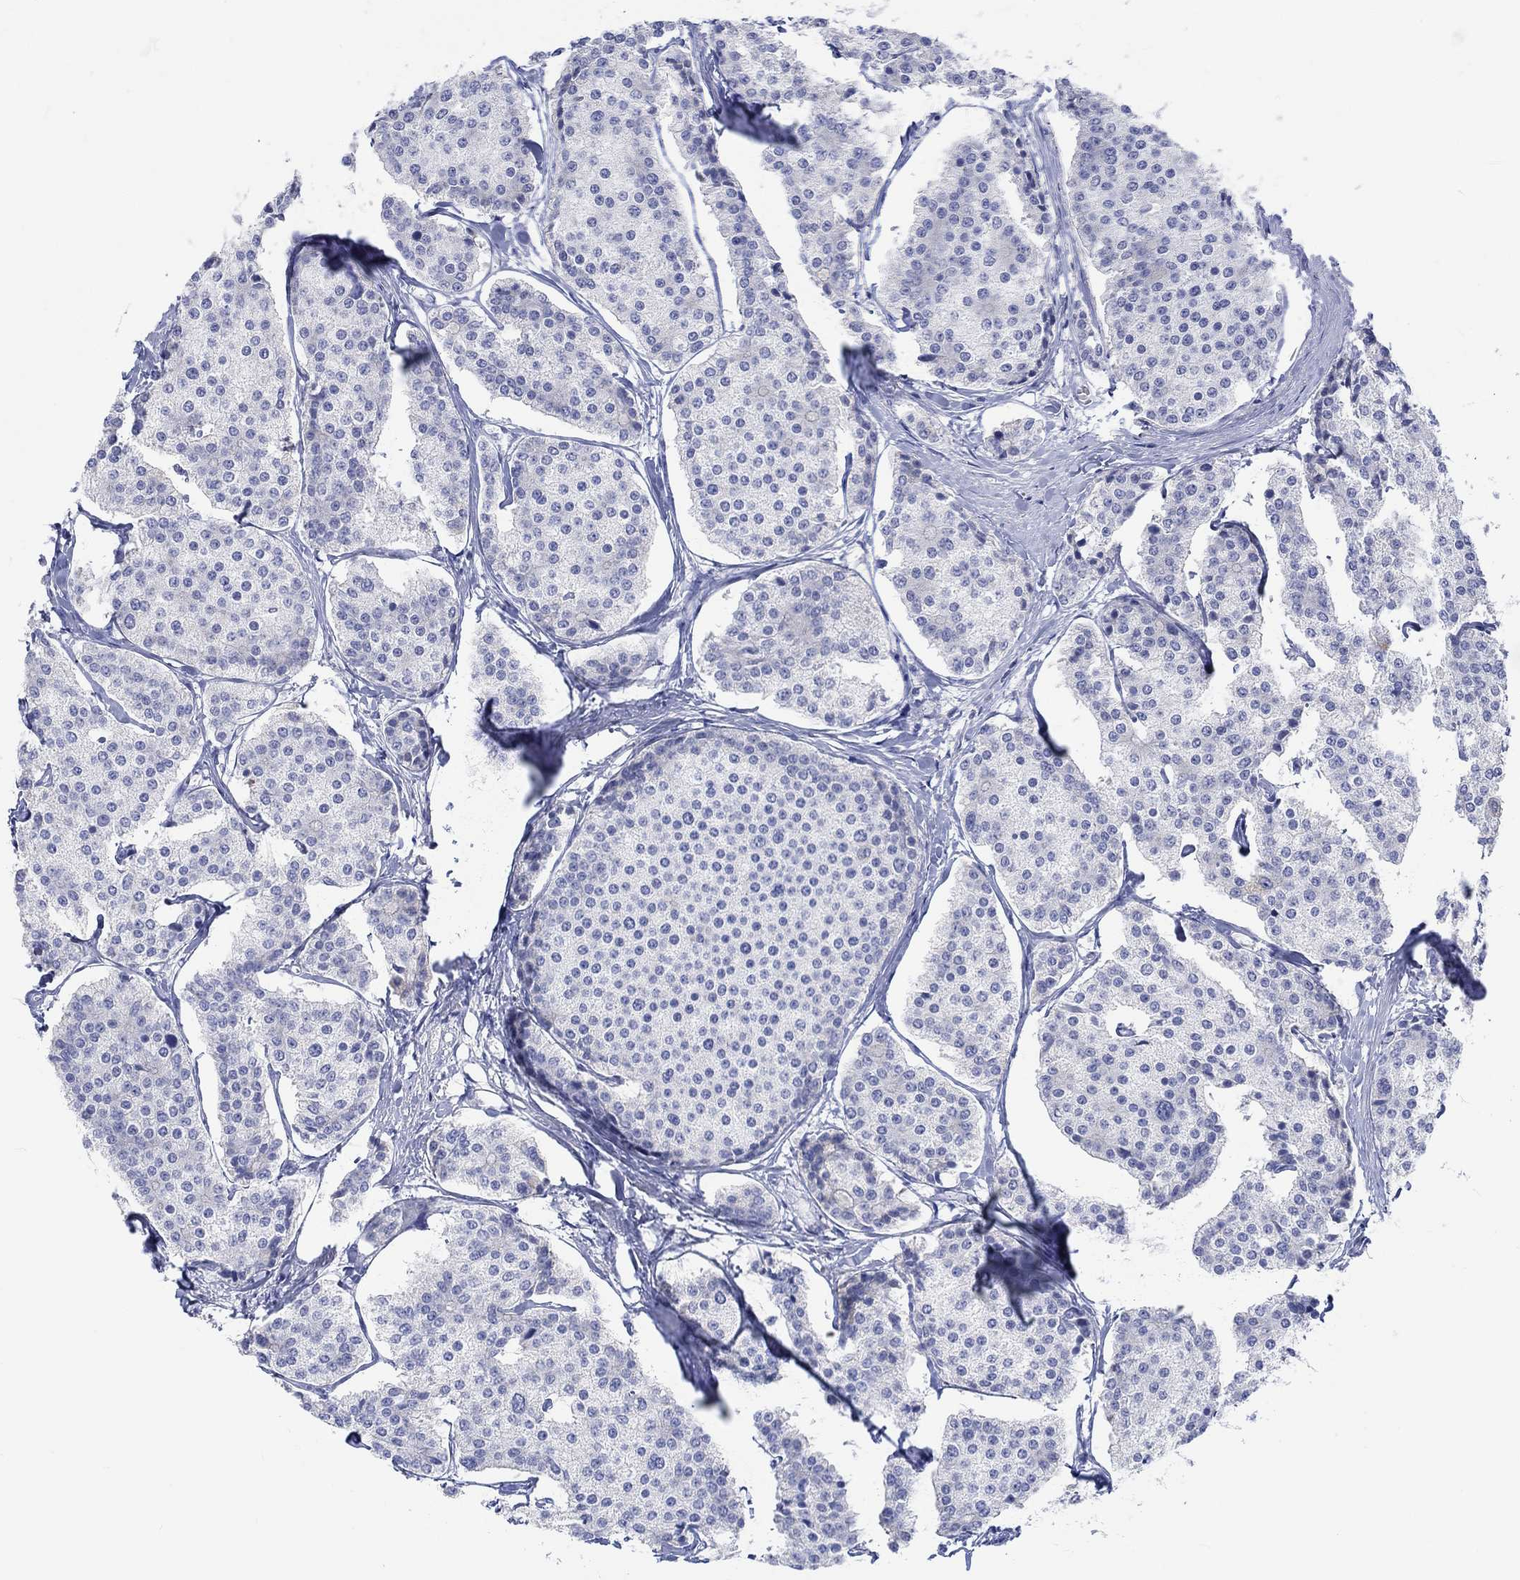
{"staining": {"intensity": "negative", "quantity": "none", "location": "none"}, "tissue": "carcinoid", "cell_type": "Tumor cells", "image_type": "cancer", "snomed": [{"axis": "morphology", "description": "Carcinoid, malignant, NOS"}, {"axis": "topography", "description": "Small intestine"}], "caption": "An image of malignant carcinoid stained for a protein demonstrates no brown staining in tumor cells.", "gene": "GCM1", "patient": {"sex": "female", "age": 65}}